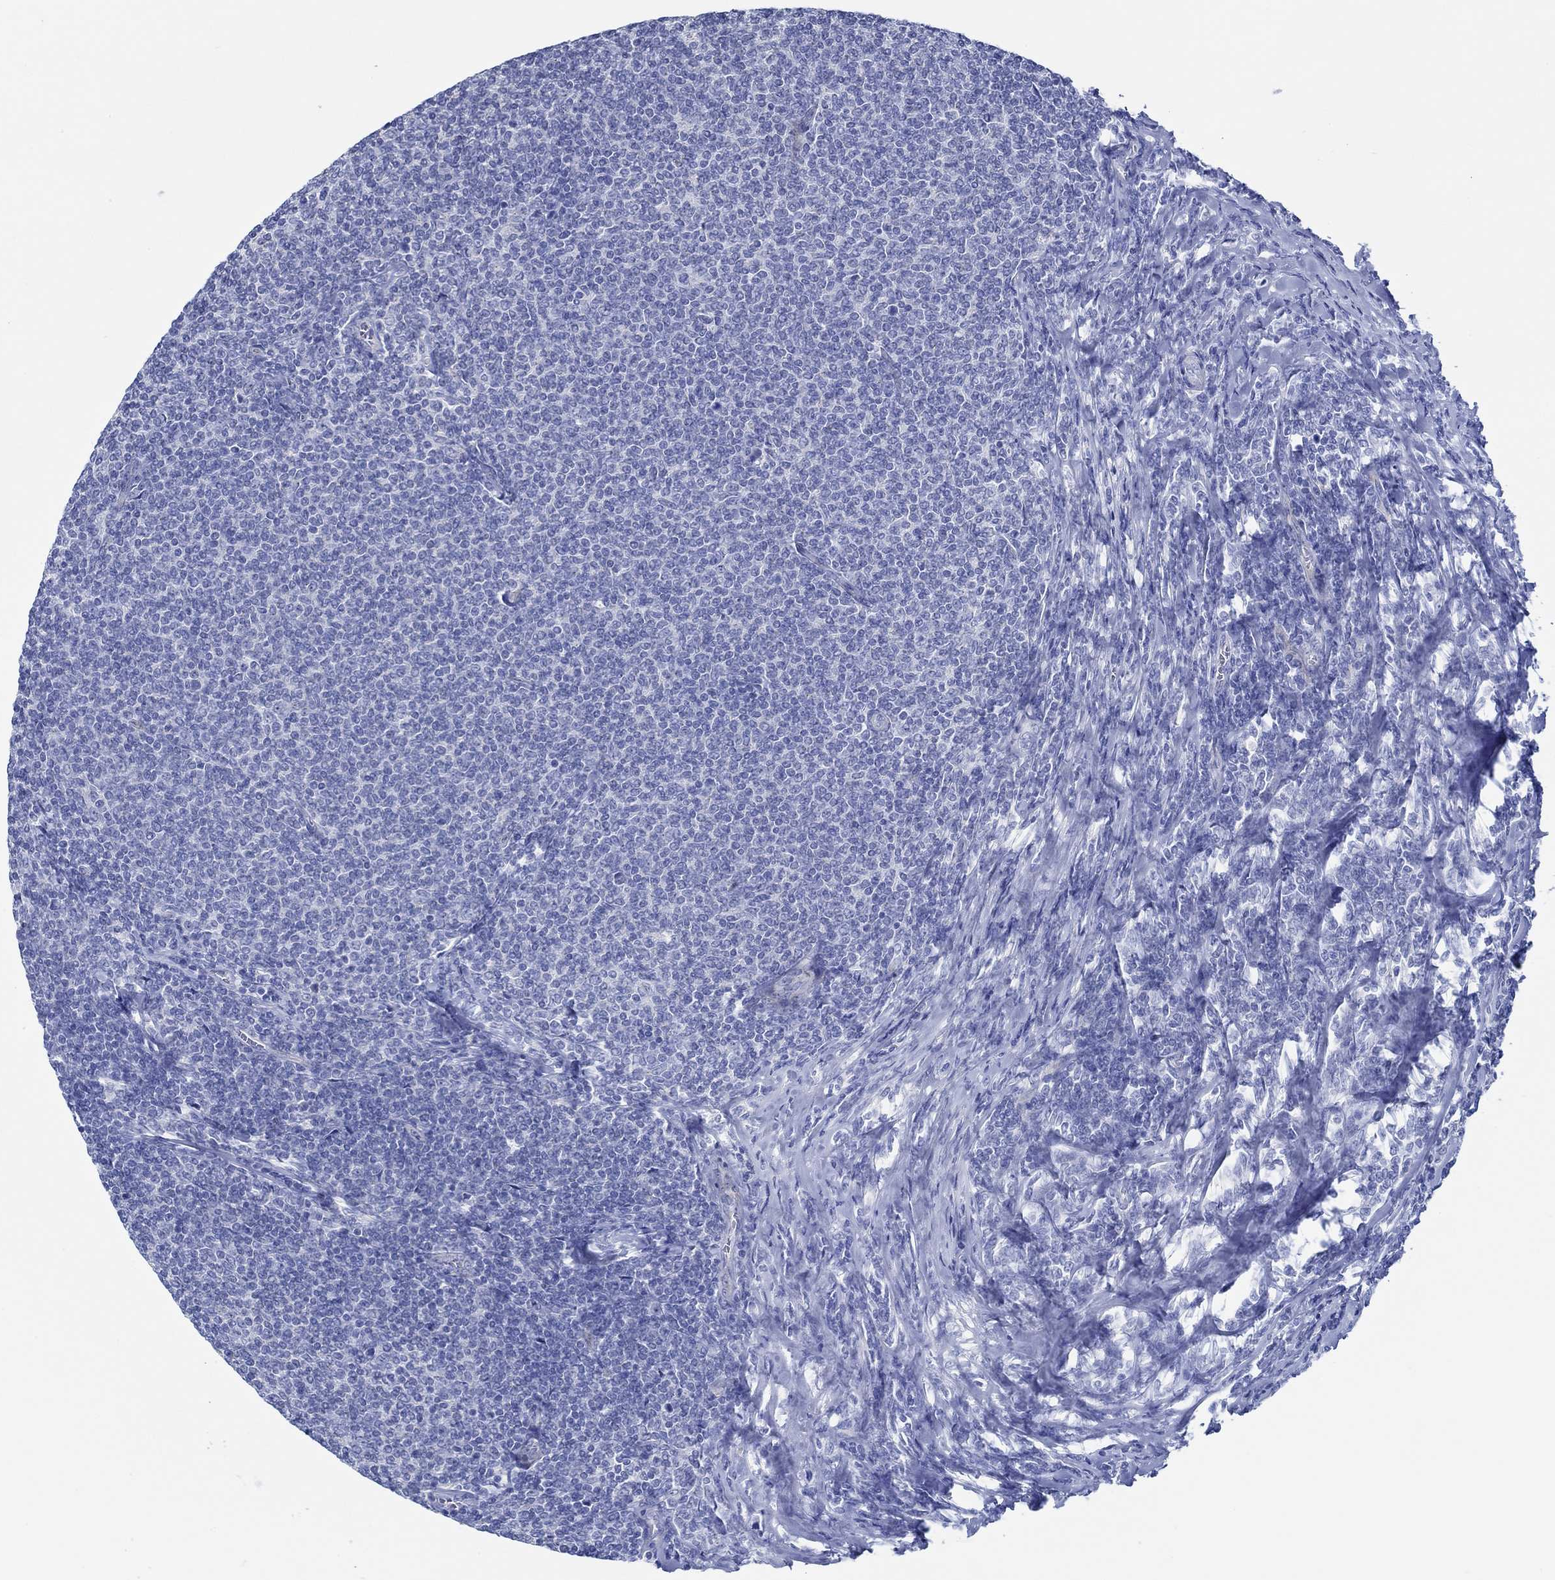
{"staining": {"intensity": "negative", "quantity": "none", "location": "none"}, "tissue": "lymphoma", "cell_type": "Tumor cells", "image_type": "cancer", "snomed": [{"axis": "morphology", "description": "Malignant lymphoma, non-Hodgkin's type, Low grade"}, {"axis": "topography", "description": "Lymph node"}], "caption": "This is an IHC image of human lymphoma. There is no expression in tumor cells.", "gene": "IGFBP6", "patient": {"sex": "male", "age": 52}}